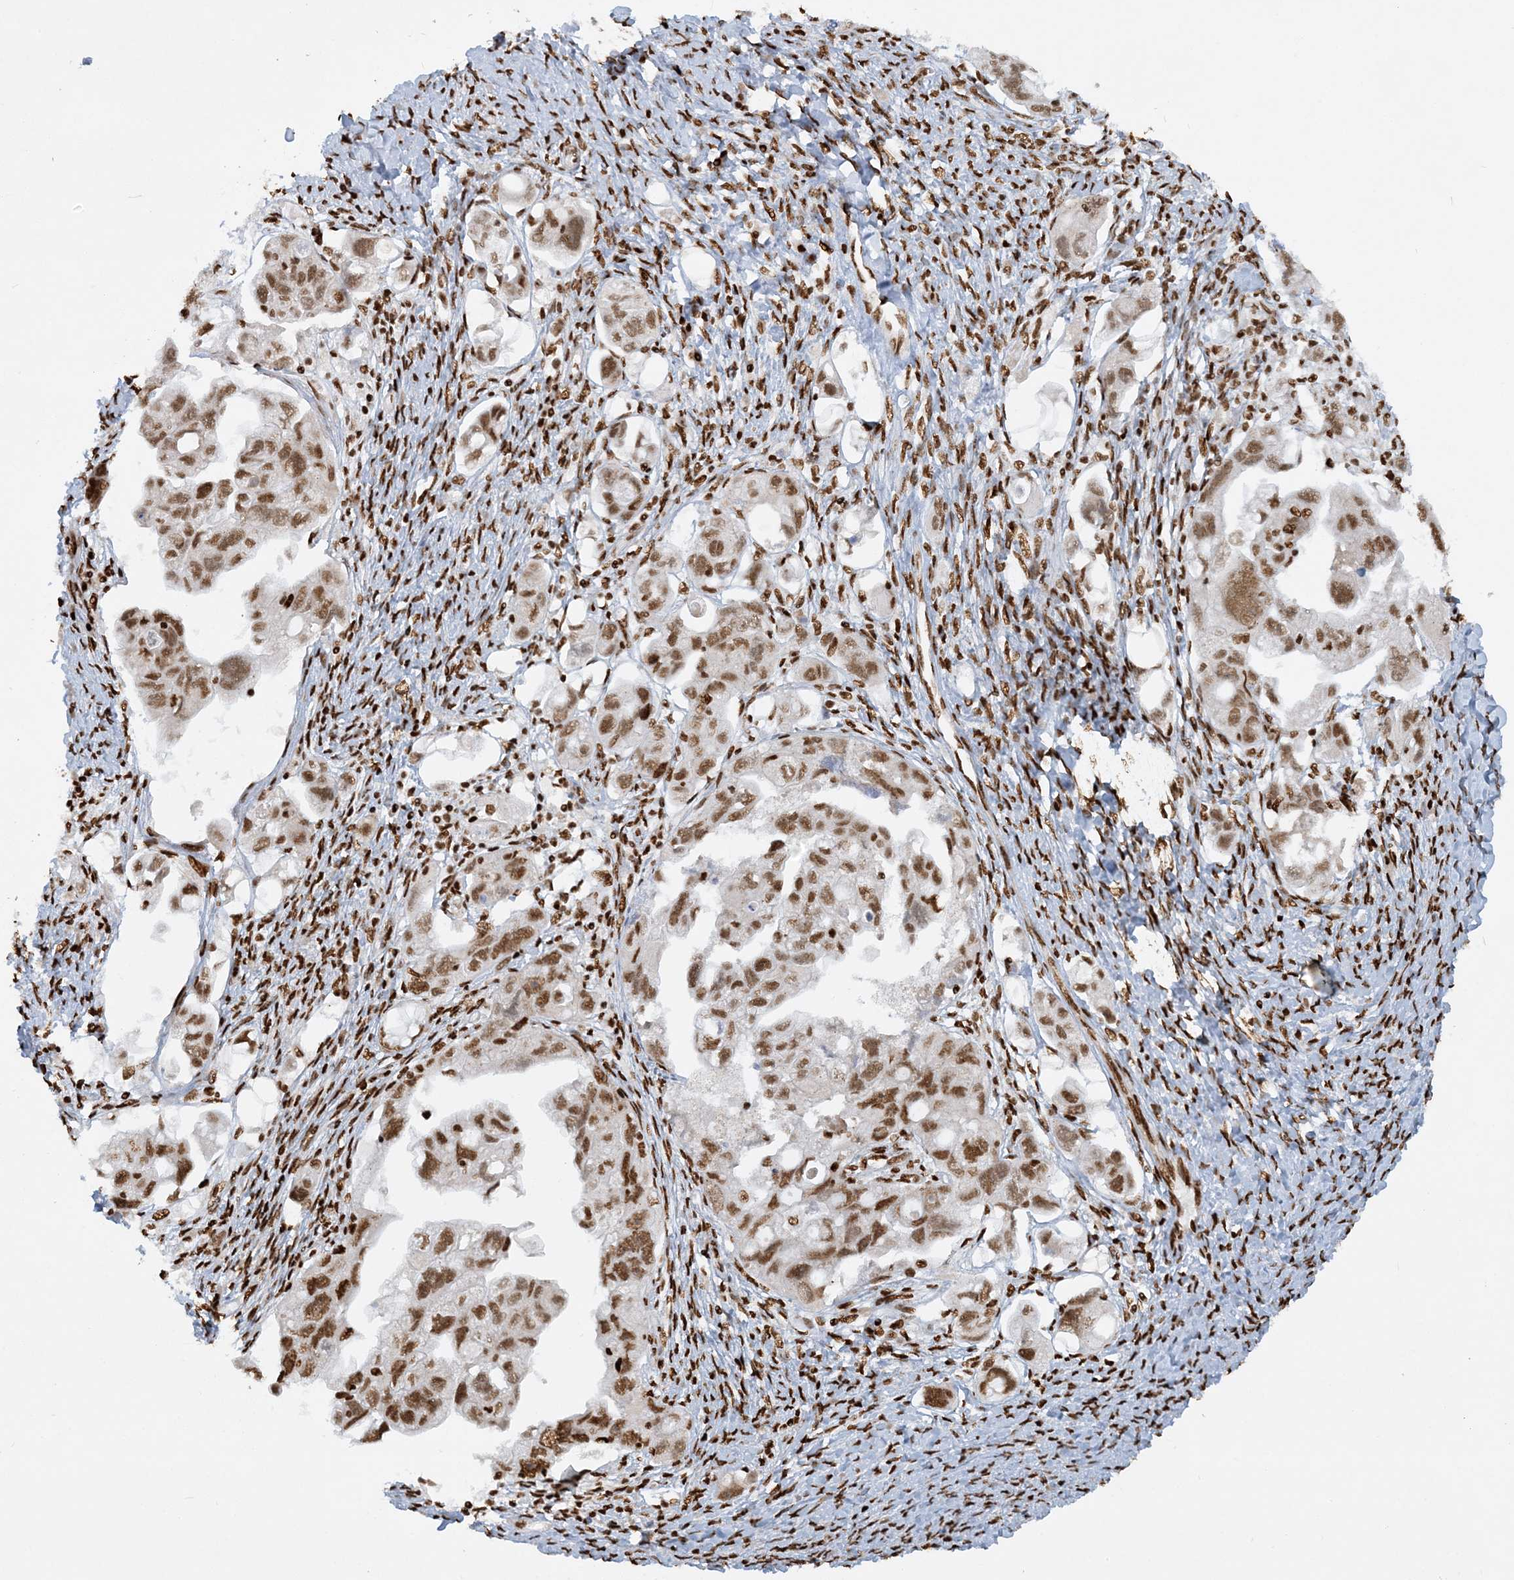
{"staining": {"intensity": "moderate", "quantity": ">75%", "location": "nuclear"}, "tissue": "ovarian cancer", "cell_type": "Tumor cells", "image_type": "cancer", "snomed": [{"axis": "morphology", "description": "Carcinoma, NOS"}, {"axis": "morphology", "description": "Cystadenocarcinoma, serous, NOS"}, {"axis": "topography", "description": "Ovary"}], "caption": "A brown stain labels moderate nuclear expression of a protein in human ovarian cancer tumor cells.", "gene": "DELE1", "patient": {"sex": "female", "age": 69}}